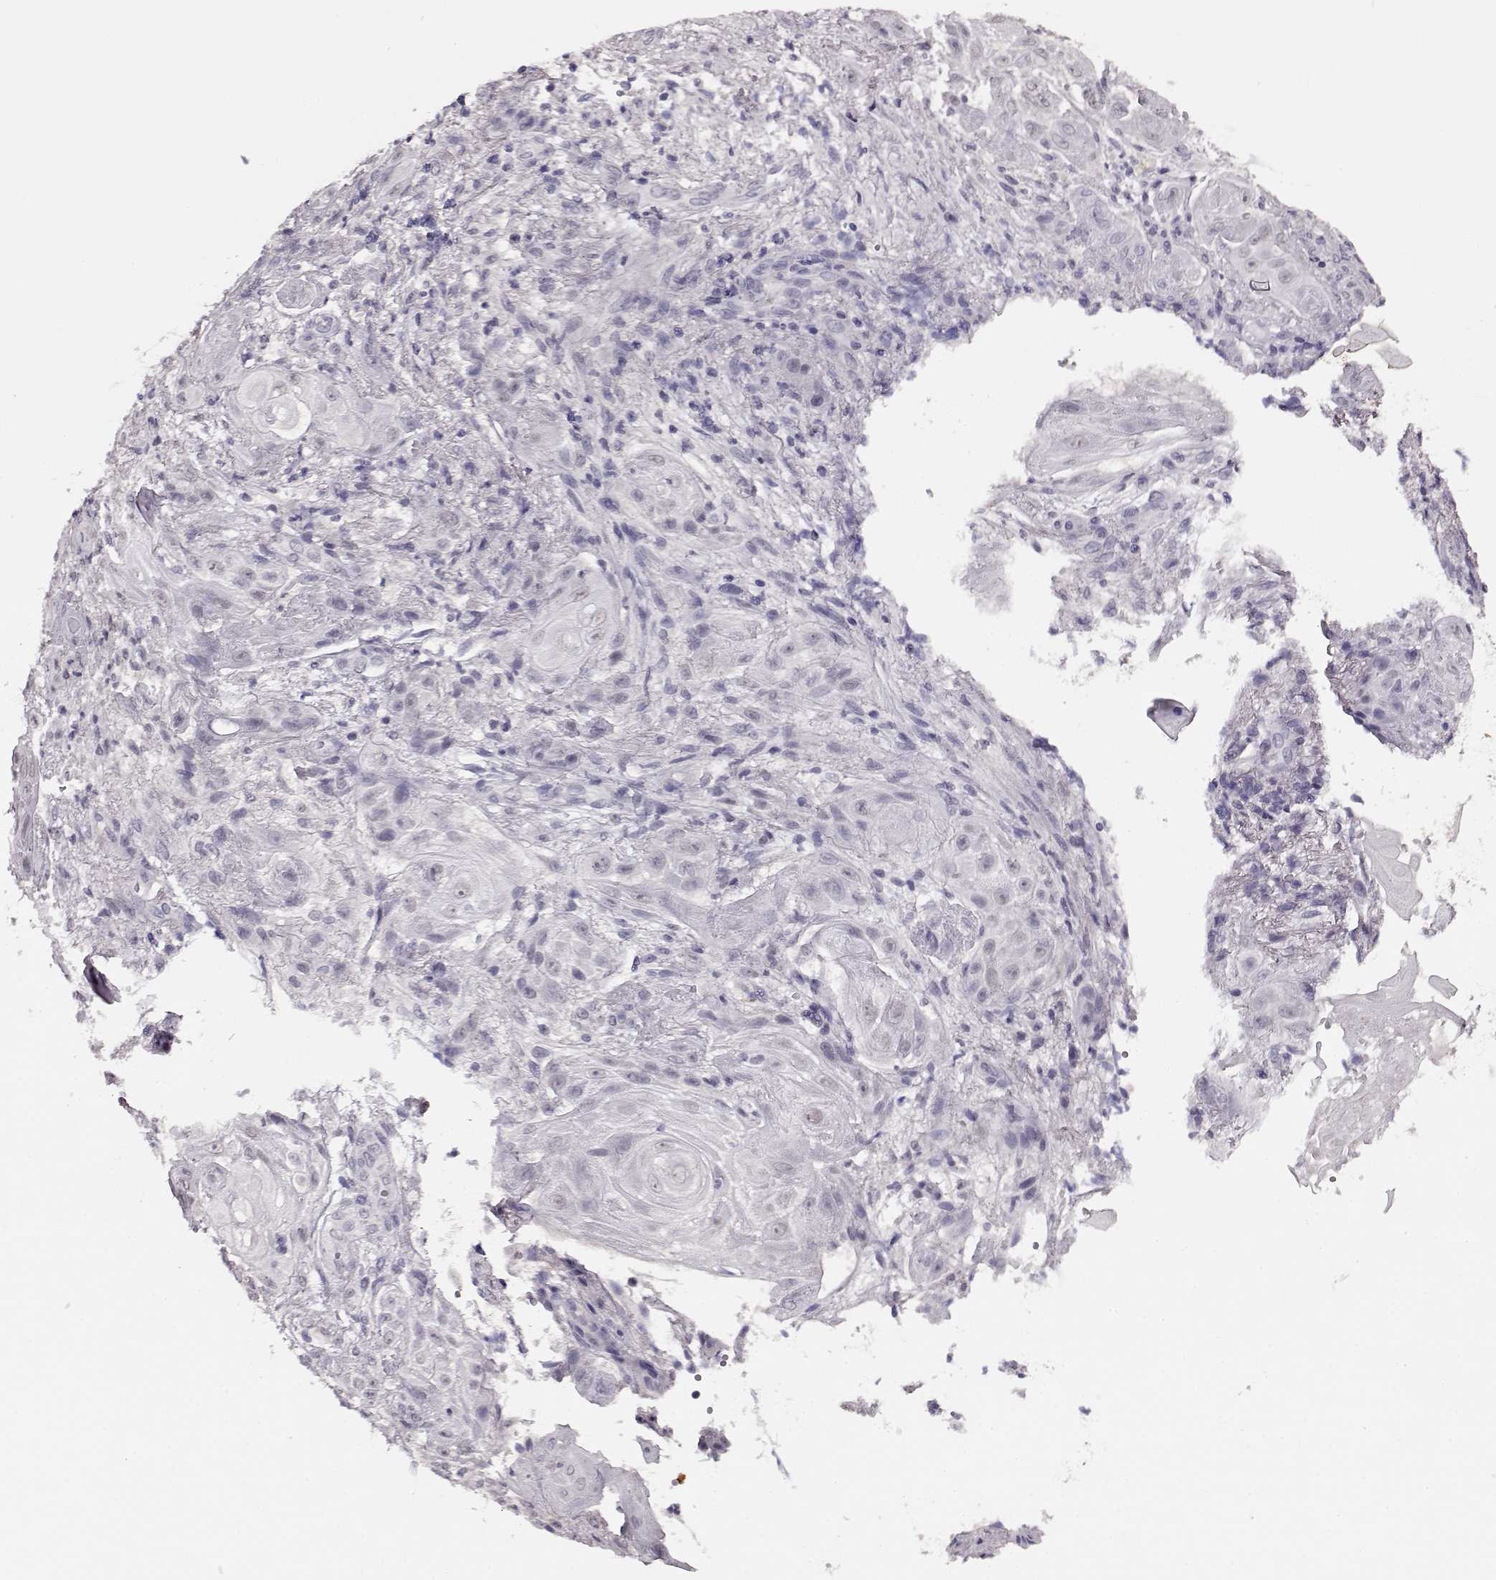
{"staining": {"intensity": "negative", "quantity": "none", "location": "none"}, "tissue": "skin cancer", "cell_type": "Tumor cells", "image_type": "cancer", "snomed": [{"axis": "morphology", "description": "Squamous cell carcinoma, NOS"}, {"axis": "topography", "description": "Skin"}], "caption": "High power microscopy micrograph of an immunohistochemistry (IHC) histopathology image of skin squamous cell carcinoma, revealing no significant positivity in tumor cells.", "gene": "RP1L1", "patient": {"sex": "male", "age": 62}}